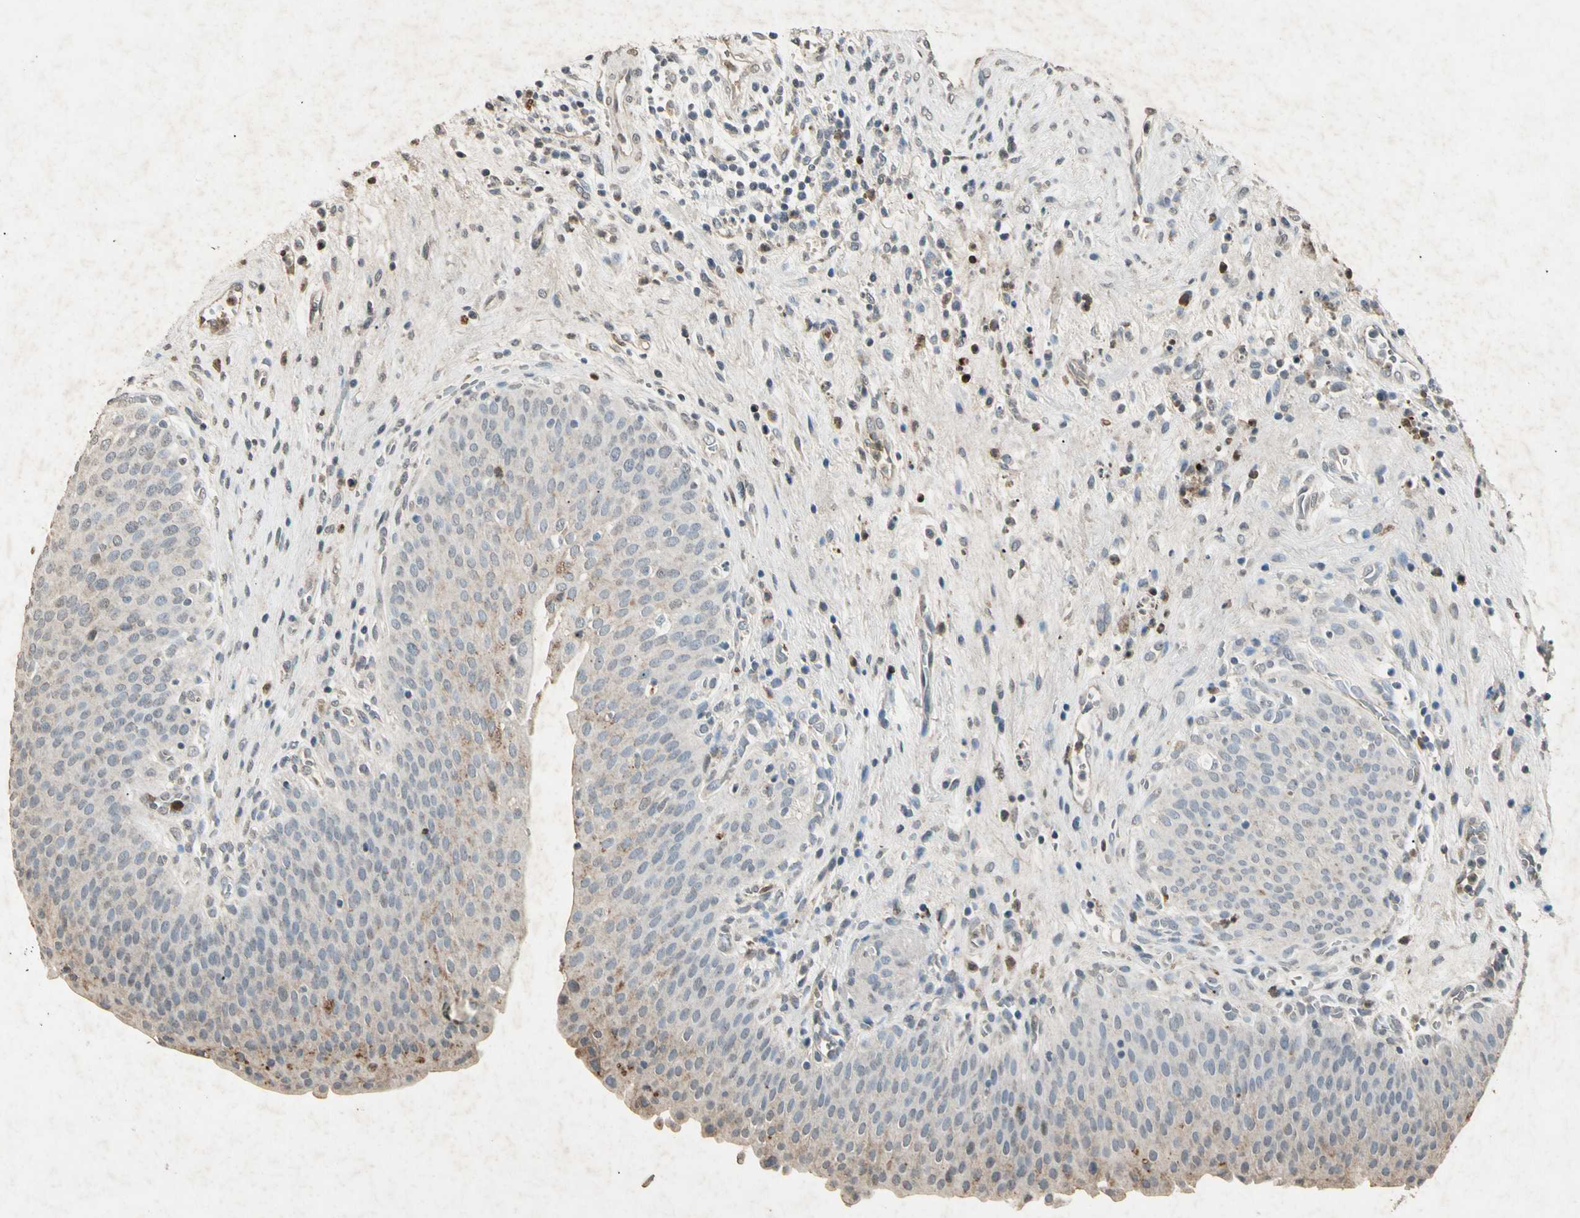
{"staining": {"intensity": "weak", "quantity": "<25%", "location": "cytoplasmic/membranous"}, "tissue": "urinary bladder", "cell_type": "Urothelial cells", "image_type": "normal", "snomed": [{"axis": "morphology", "description": "Normal tissue, NOS"}, {"axis": "morphology", "description": "Dysplasia, NOS"}, {"axis": "topography", "description": "Urinary bladder"}], "caption": "This is a micrograph of immunohistochemistry staining of benign urinary bladder, which shows no expression in urothelial cells. Brightfield microscopy of immunohistochemistry stained with DAB (3,3'-diaminobenzidine) (brown) and hematoxylin (blue), captured at high magnification.", "gene": "CP", "patient": {"sex": "male", "age": 35}}